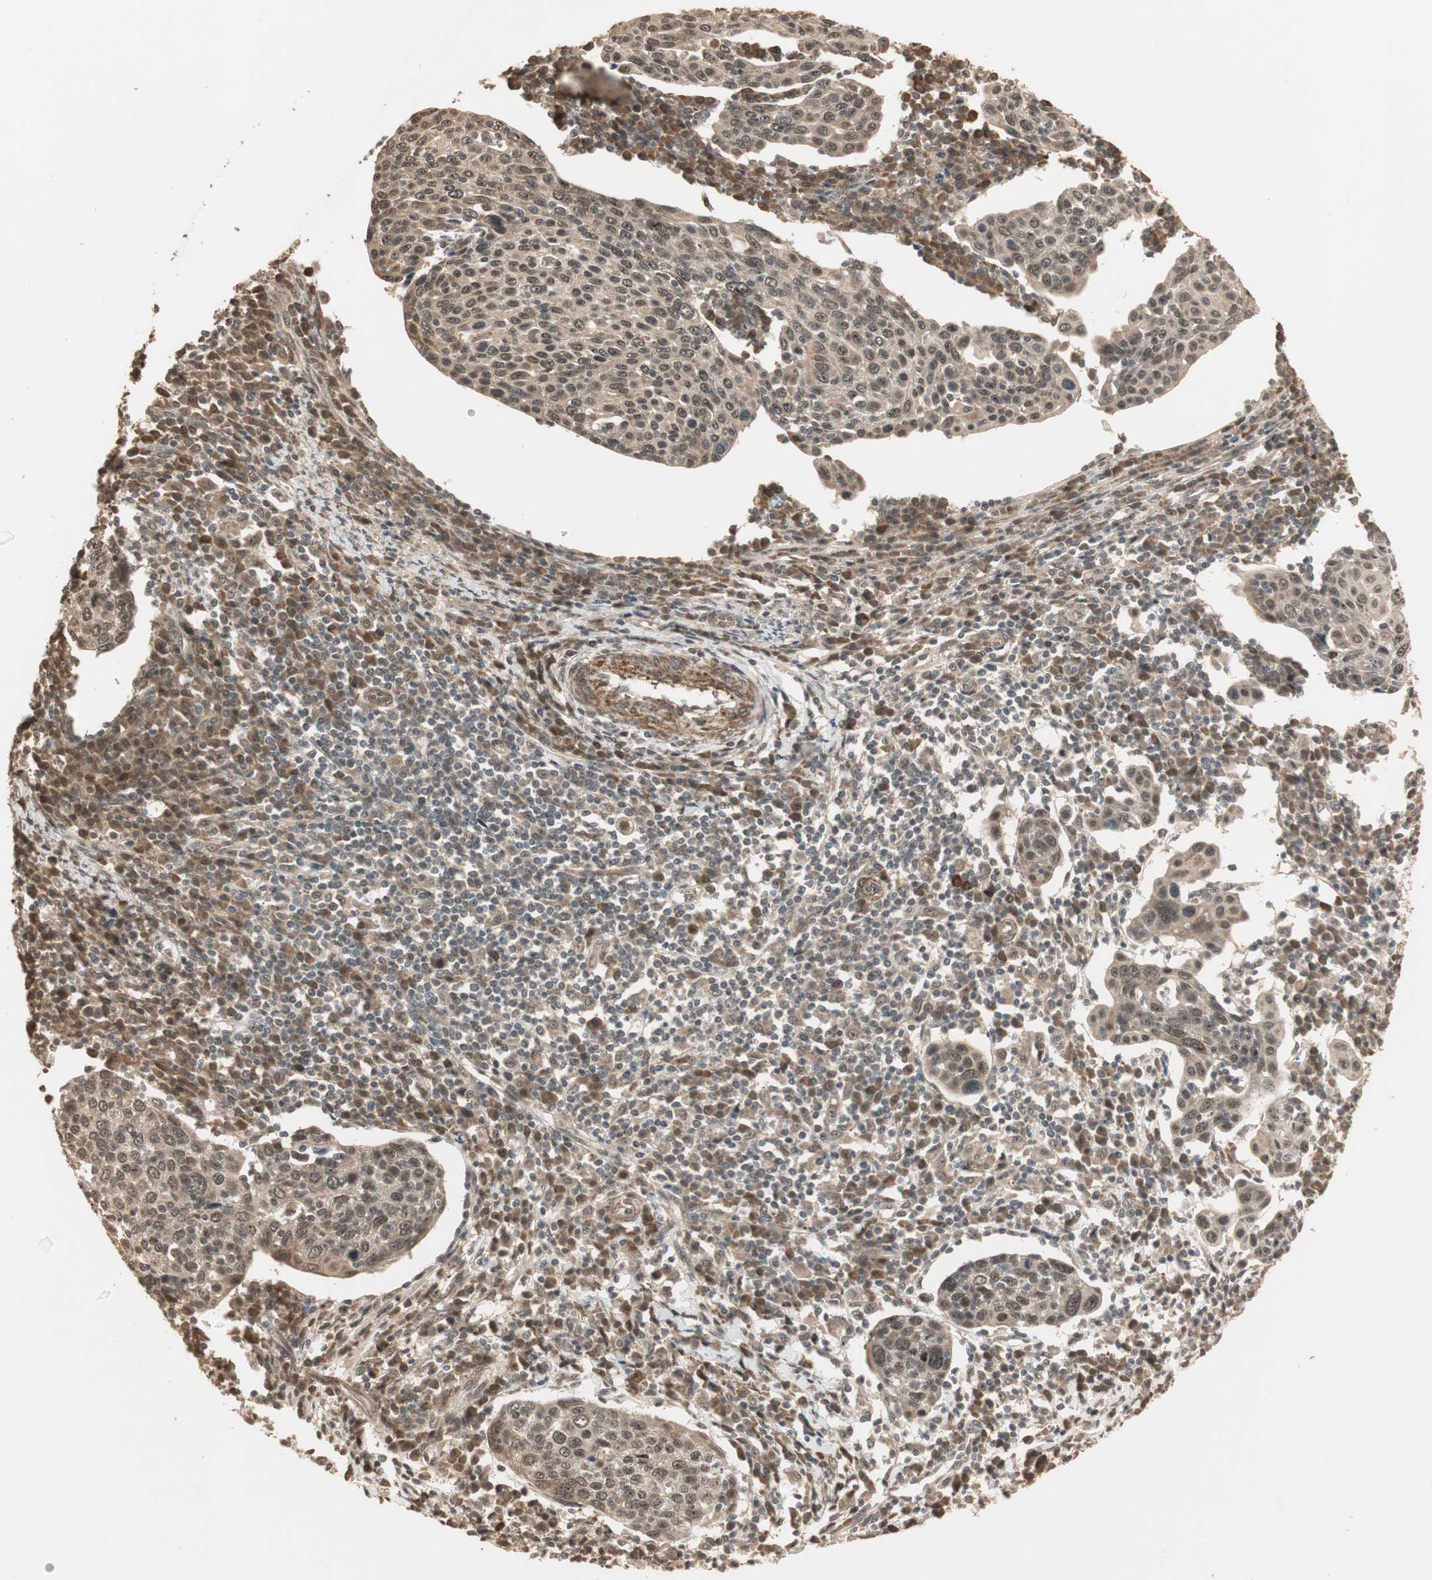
{"staining": {"intensity": "moderate", "quantity": ">75%", "location": "cytoplasmic/membranous,nuclear"}, "tissue": "cervical cancer", "cell_type": "Tumor cells", "image_type": "cancer", "snomed": [{"axis": "morphology", "description": "Squamous cell carcinoma, NOS"}, {"axis": "topography", "description": "Cervix"}], "caption": "About >75% of tumor cells in cervical cancer (squamous cell carcinoma) show moderate cytoplasmic/membranous and nuclear protein expression as visualized by brown immunohistochemical staining.", "gene": "ZSCAN31", "patient": {"sex": "female", "age": 40}}